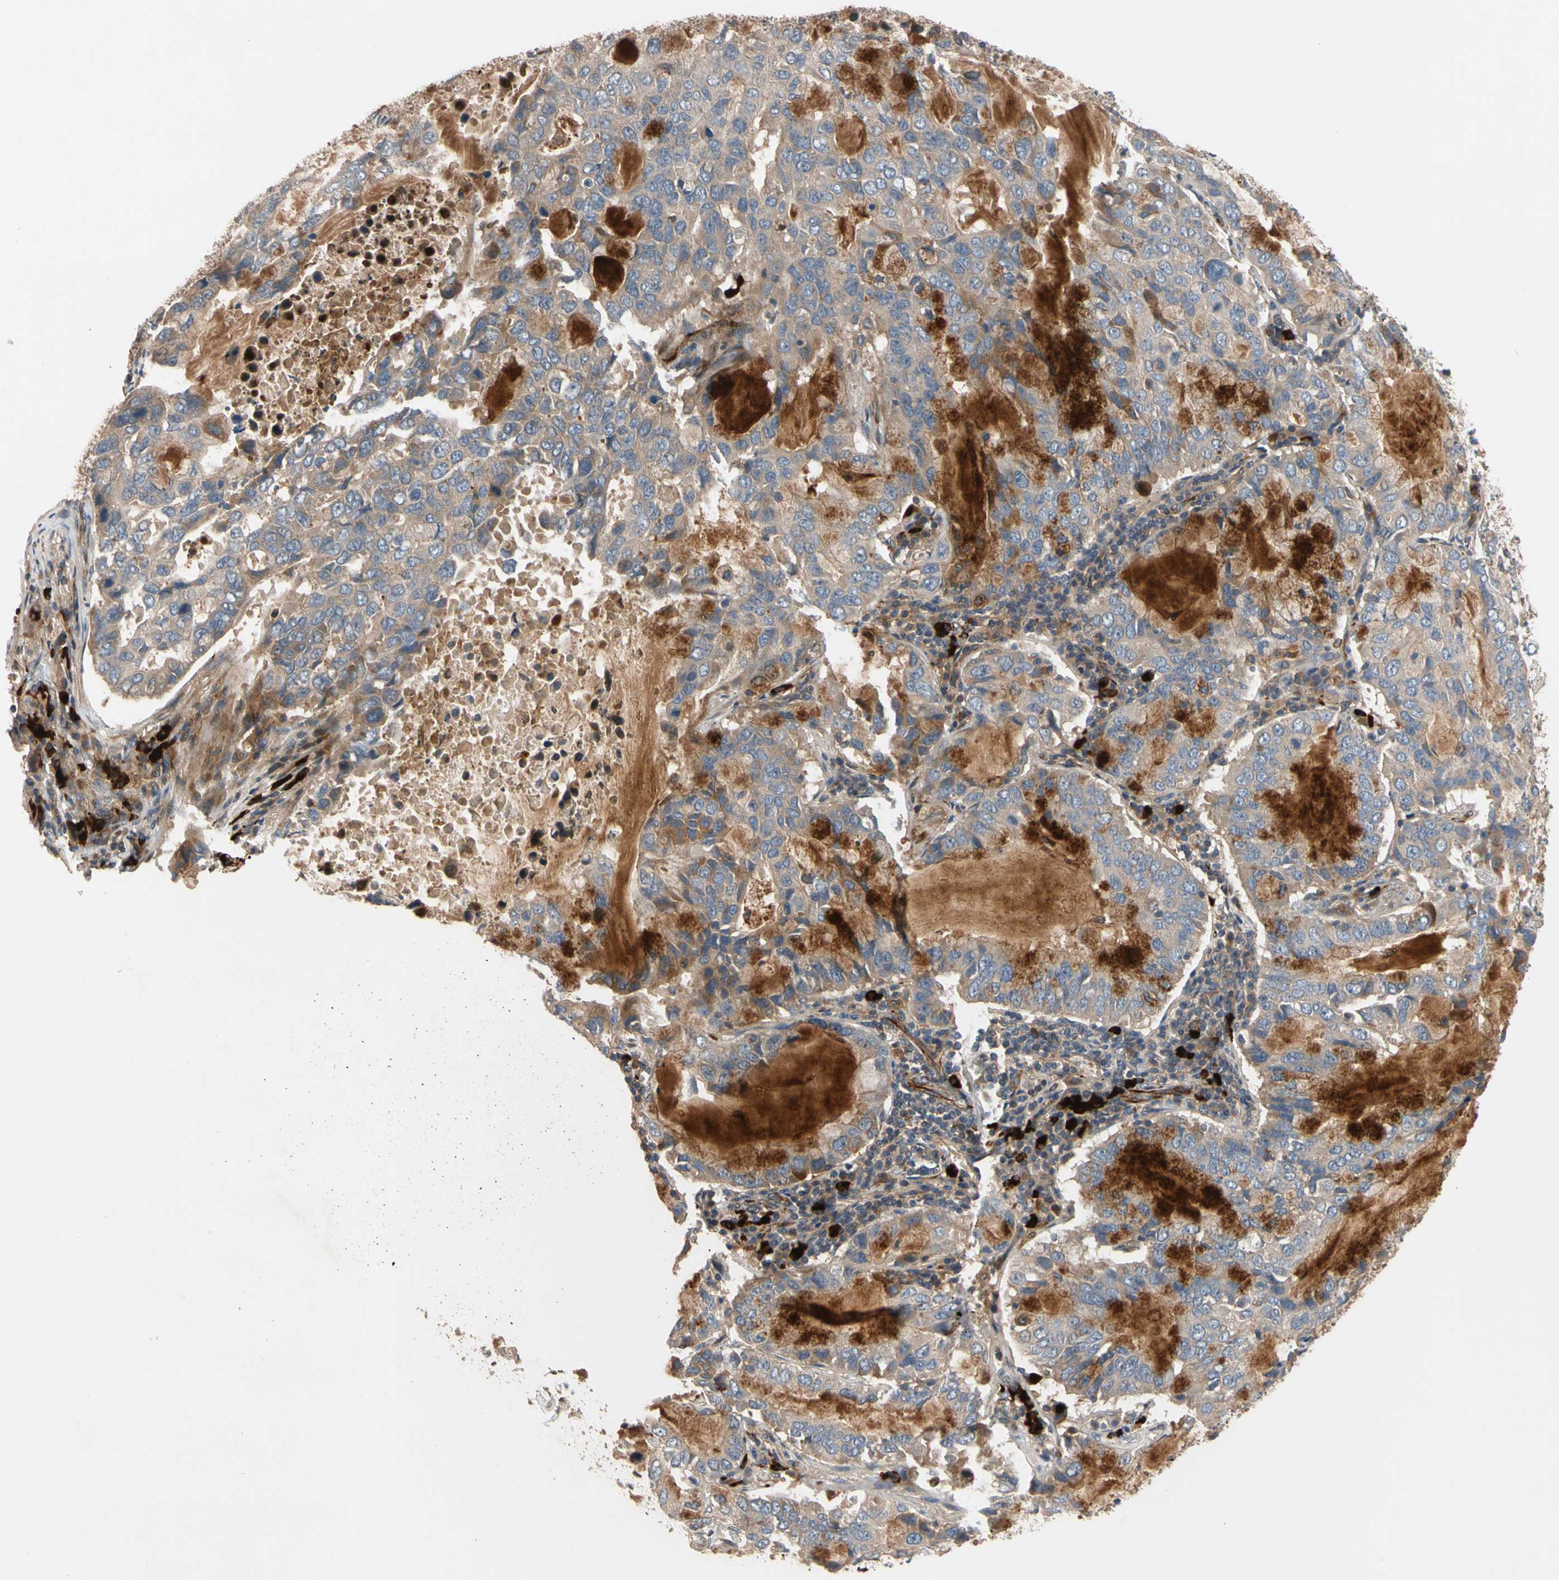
{"staining": {"intensity": "moderate", "quantity": ">75%", "location": "cytoplasmic/membranous"}, "tissue": "lung cancer", "cell_type": "Tumor cells", "image_type": "cancer", "snomed": [{"axis": "morphology", "description": "Adenocarcinoma, NOS"}, {"axis": "topography", "description": "Lung"}], "caption": "Lung cancer (adenocarcinoma) stained with a brown dye exhibits moderate cytoplasmic/membranous positive staining in approximately >75% of tumor cells.", "gene": "FGD6", "patient": {"sex": "male", "age": 64}}